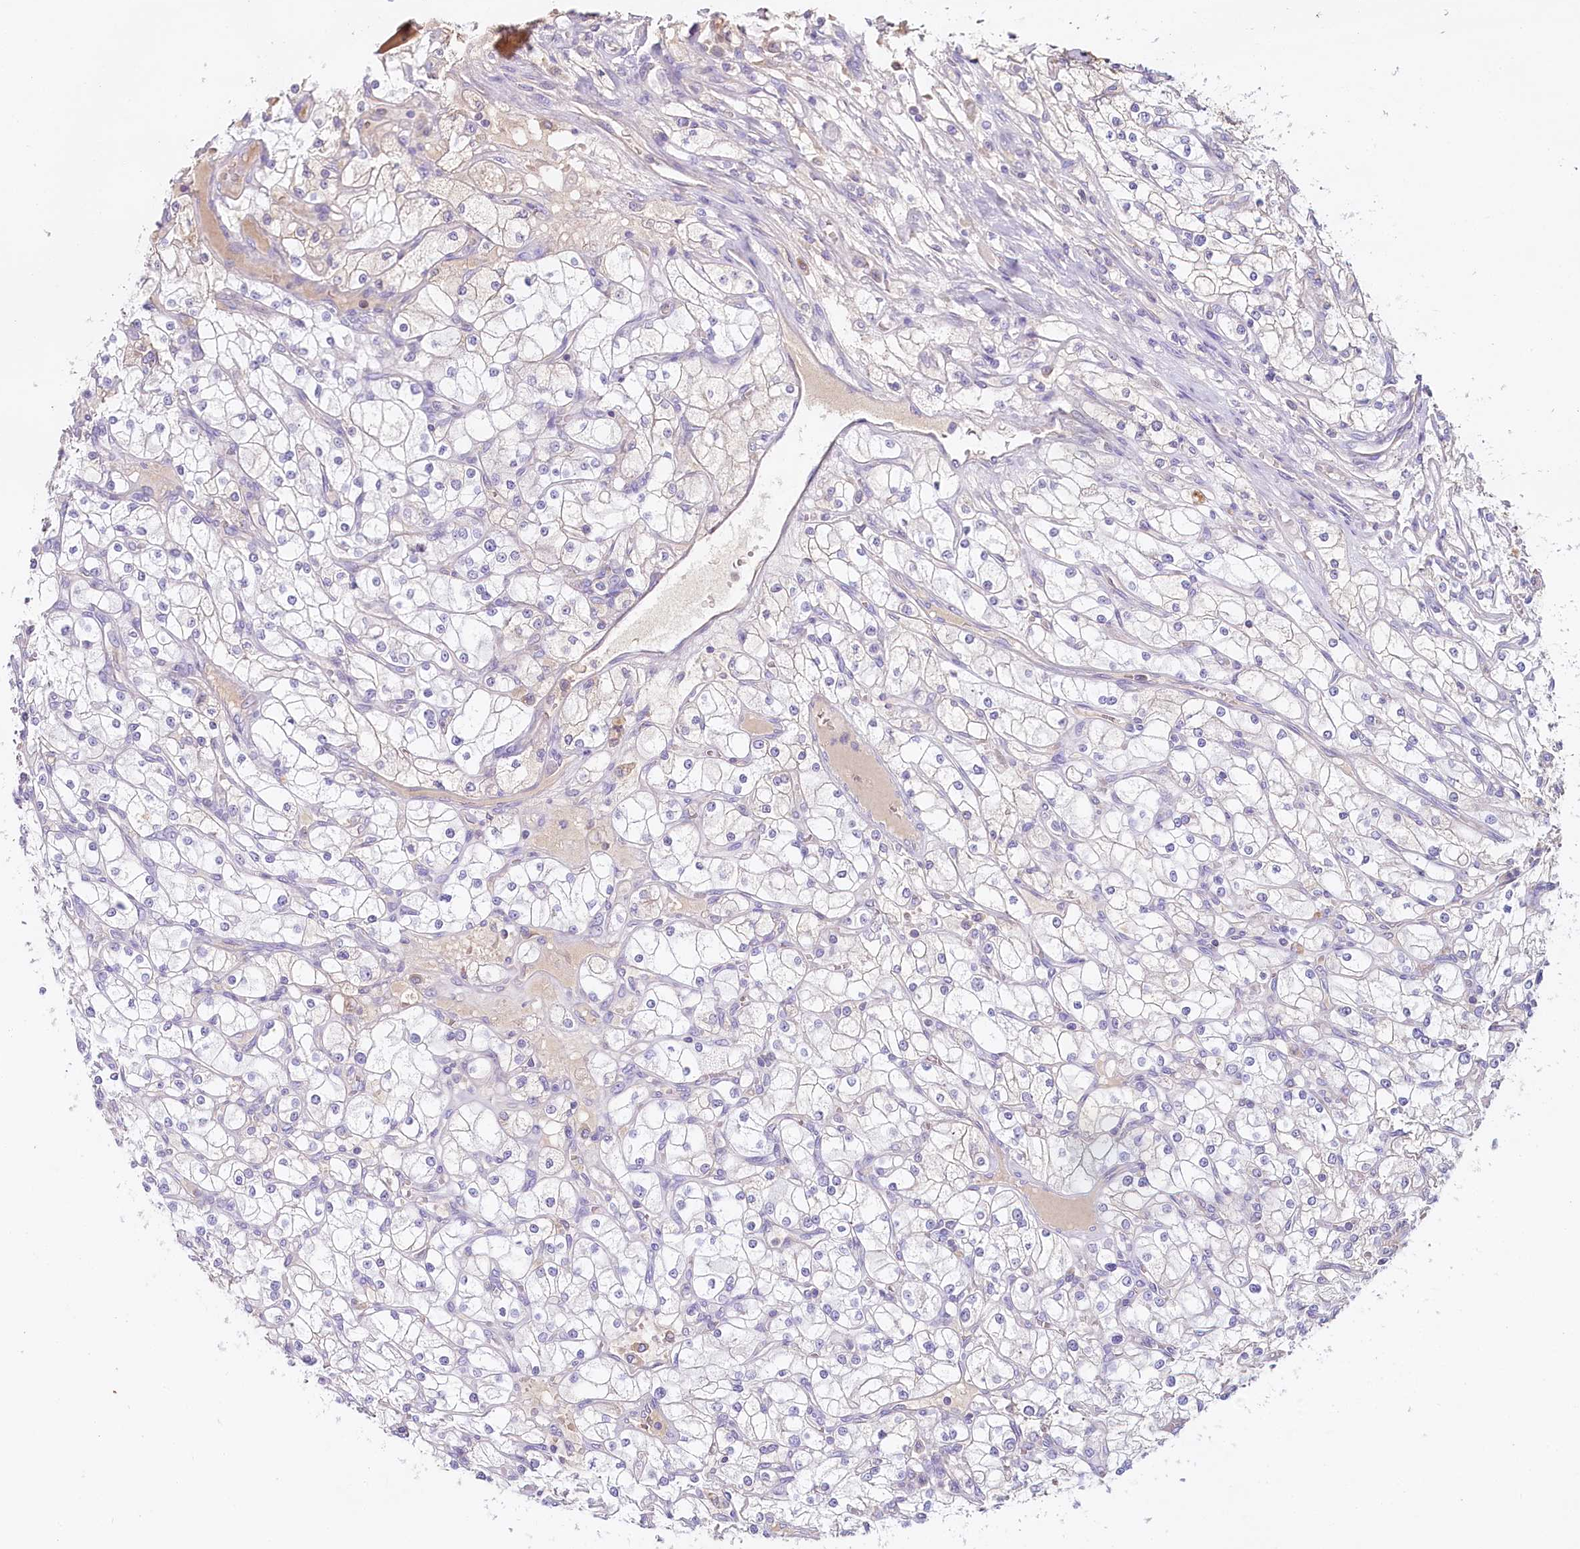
{"staining": {"intensity": "negative", "quantity": "none", "location": "none"}, "tissue": "renal cancer", "cell_type": "Tumor cells", "image_type": "cancer", "snomed": [{"axis": "morphology", "description": "Adenocarcinoma, NOS"}, {"axis": "topography", "description": "Kidney"}], "caption": "An immunohistochemistry image of renal adenocarcinoma is shown. There is no staining in tumor cells of renal adenocarcinoma.", "gene": "HPD", "patient": {"sex": "male", "age": 80}}